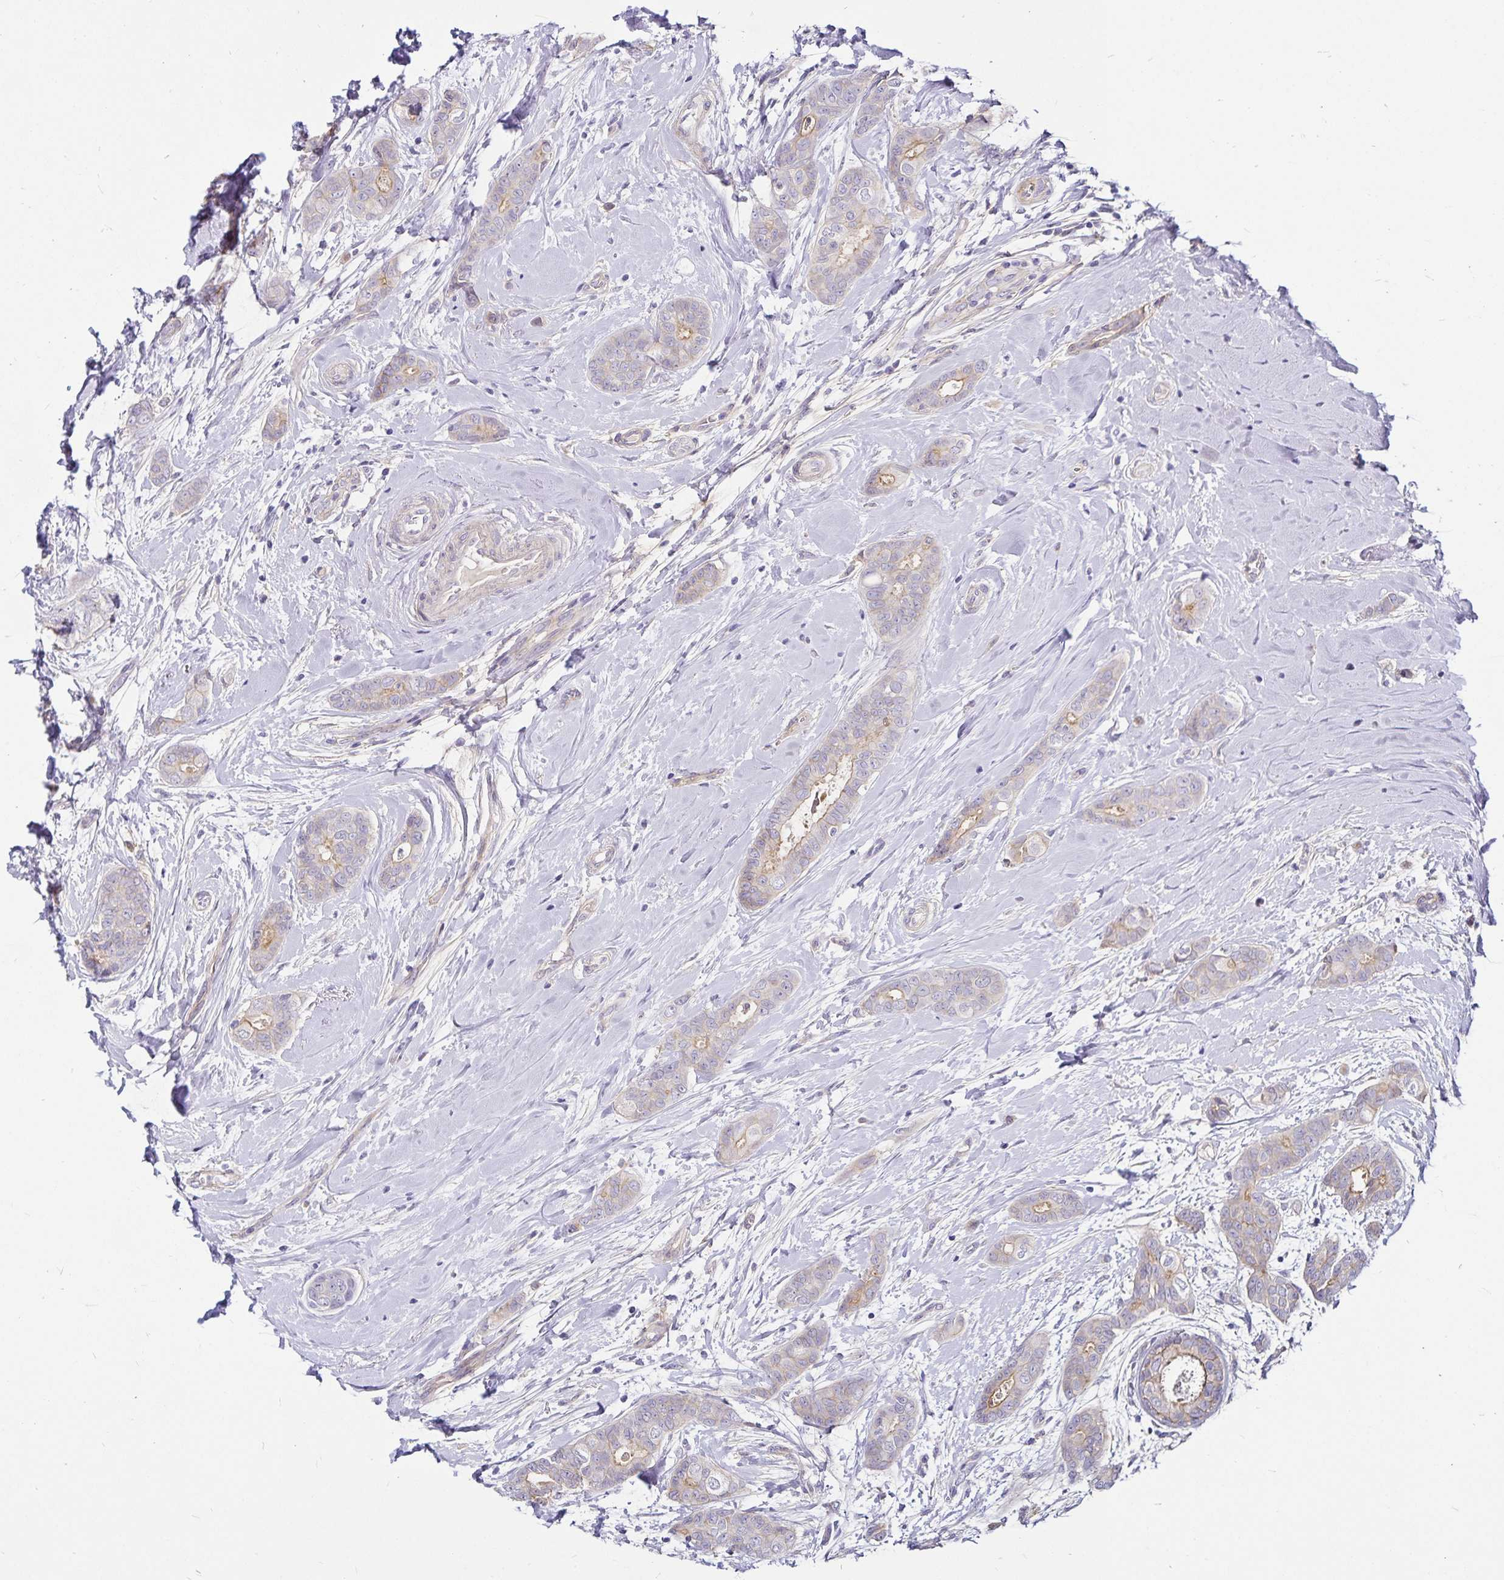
{"staining": {"intensity": "moderate", "quantity": "<25%", "location": "cytoplasmic/membranous"}, "tissue": "breast cancer", "cell_type": "Tumor cells", "image_type": "cancer", "snomed": [{"axis": "morphology", "description": "Duct carcinoma"}, {"axis": "topography", "description": "Breast"}], "caption": "Immunohistochemistry micrograph of neoplastic tissue: human breast cancer (intraductal carcinoma) stained using IHC reveals low levels of moderate protein expression localized specifically in the cytoplasmic/membranous of tumor cells, appearing as a cytoplasmic/membranous brown color.", "gene": "GNG12", "patient": {"sex": "female", "age": 45}}